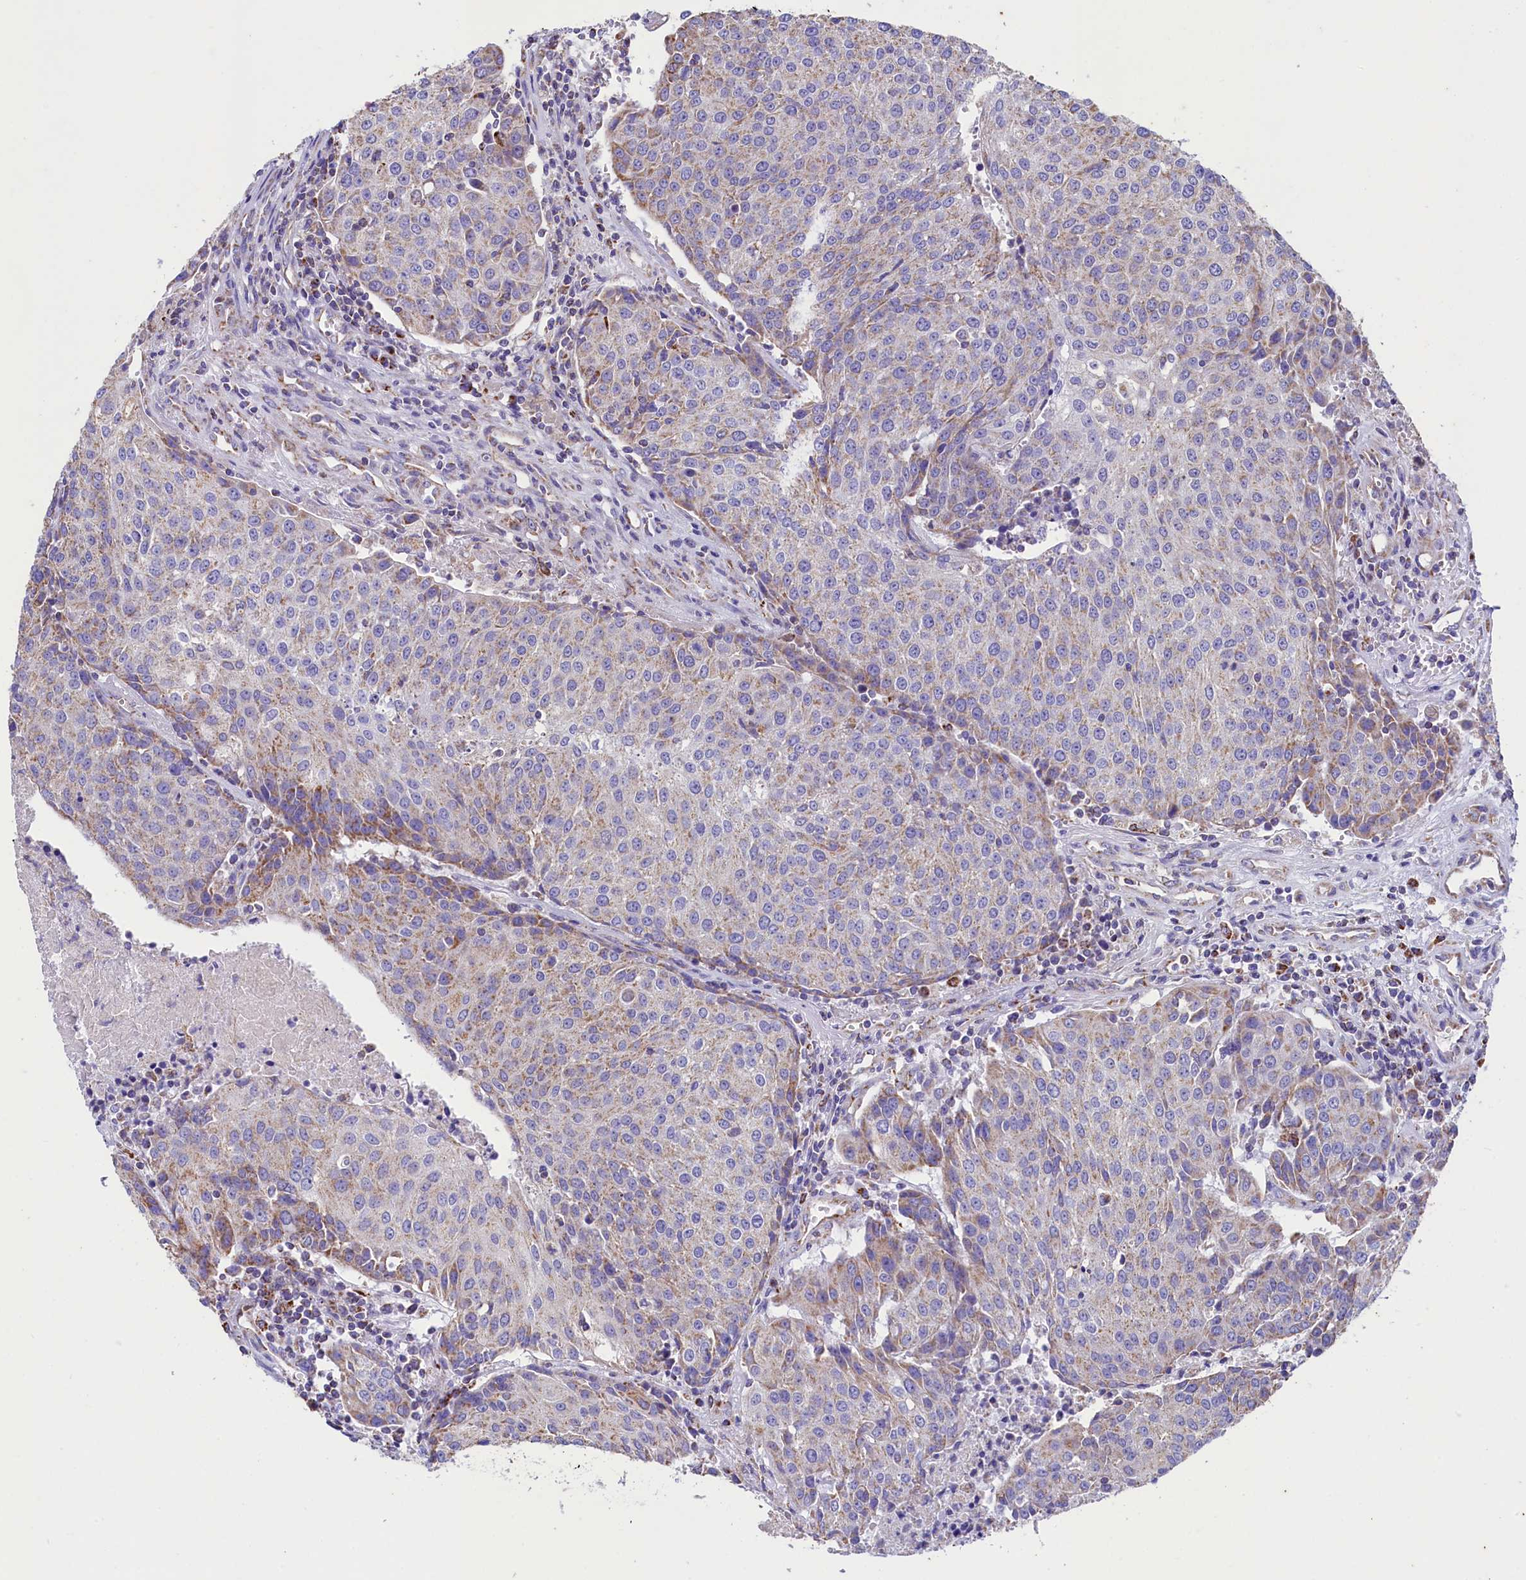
{"staining": {"intensity": "moderate", "quantity": "<25%", "location": "cytoplasmic/membranous"}, "tissue": "urothelial cancer", "cell_type": "Tumor cells", "image_type": "cancer", "snomed": [{"axis": "morphology", "description": "Urothelial carcinoma, High grade"}, {"axis": "topography", "description": "Urinary bladder"}], "caption": "Immunohistochemical staining of urothelial carcinoma (high-grade) reveals low levels of moderate cytoplasmic/membranous protein expression in approximately <25% of tumor cells. (IHC, brightfield microscopy, high magnification).", "gene": "IDH3A", "patient": {"sex": "female", "age": 85}}